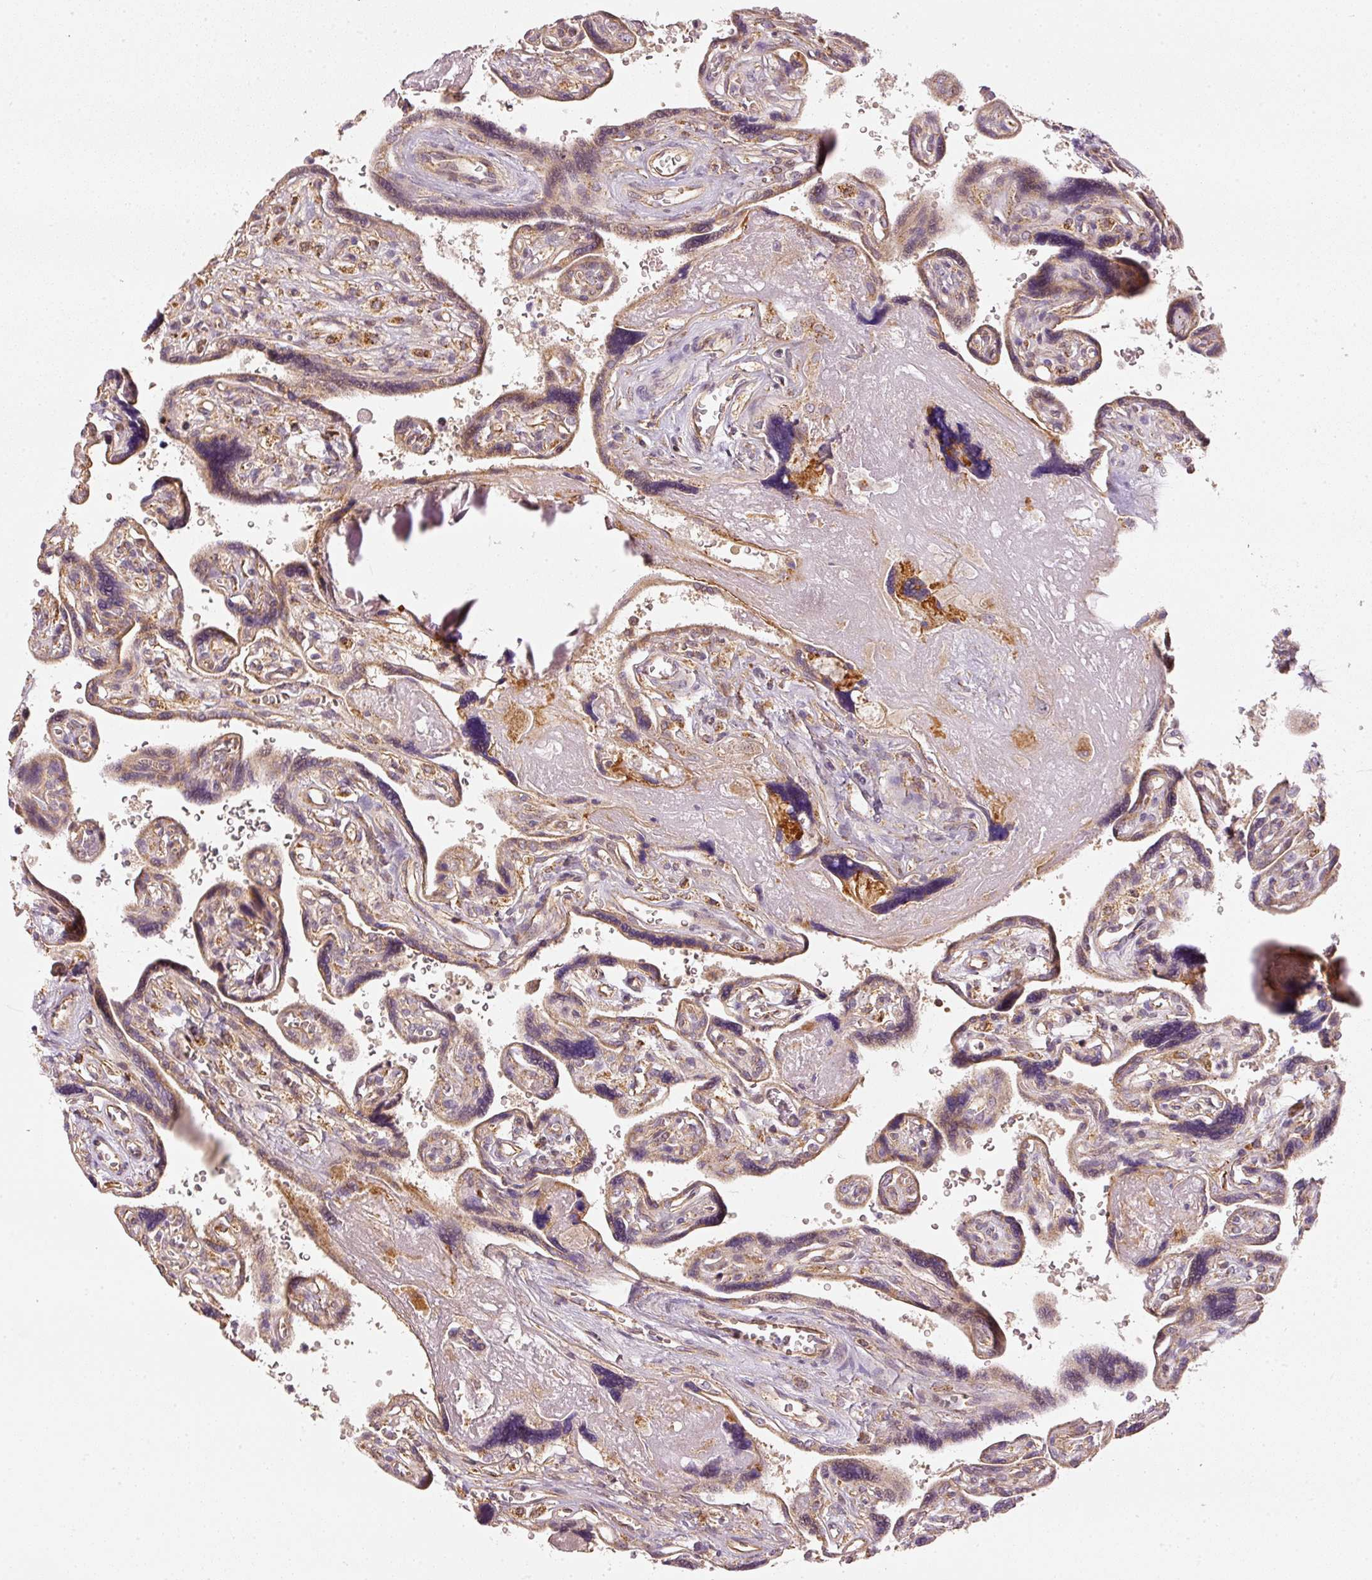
{"staining": {"intensity": "moderate", "quantity": ">75%", "location": "cytoplasmic/membranous"}, "tissue": "placenta", "cell_type": "Decidual cells", "image_type": "normal", "snomed": [{"axis": "morphology", "description": "Normal tissue, NOS"}, {"axis": "topography", "description": "Placenta"}], "caption": "A high-resolution histopathology image shows immunohistochemistry staining of benign placenta, which reveals moderate cytoplasmic/membranous staining in about >75% of decidual cells. (Stains: DAB in brown, nuclei in blue, Microscopy: brightfield microscopy at high magnification).", "gene": "MTHFD1L", "patient": {"sex": "female", "age": 39}}